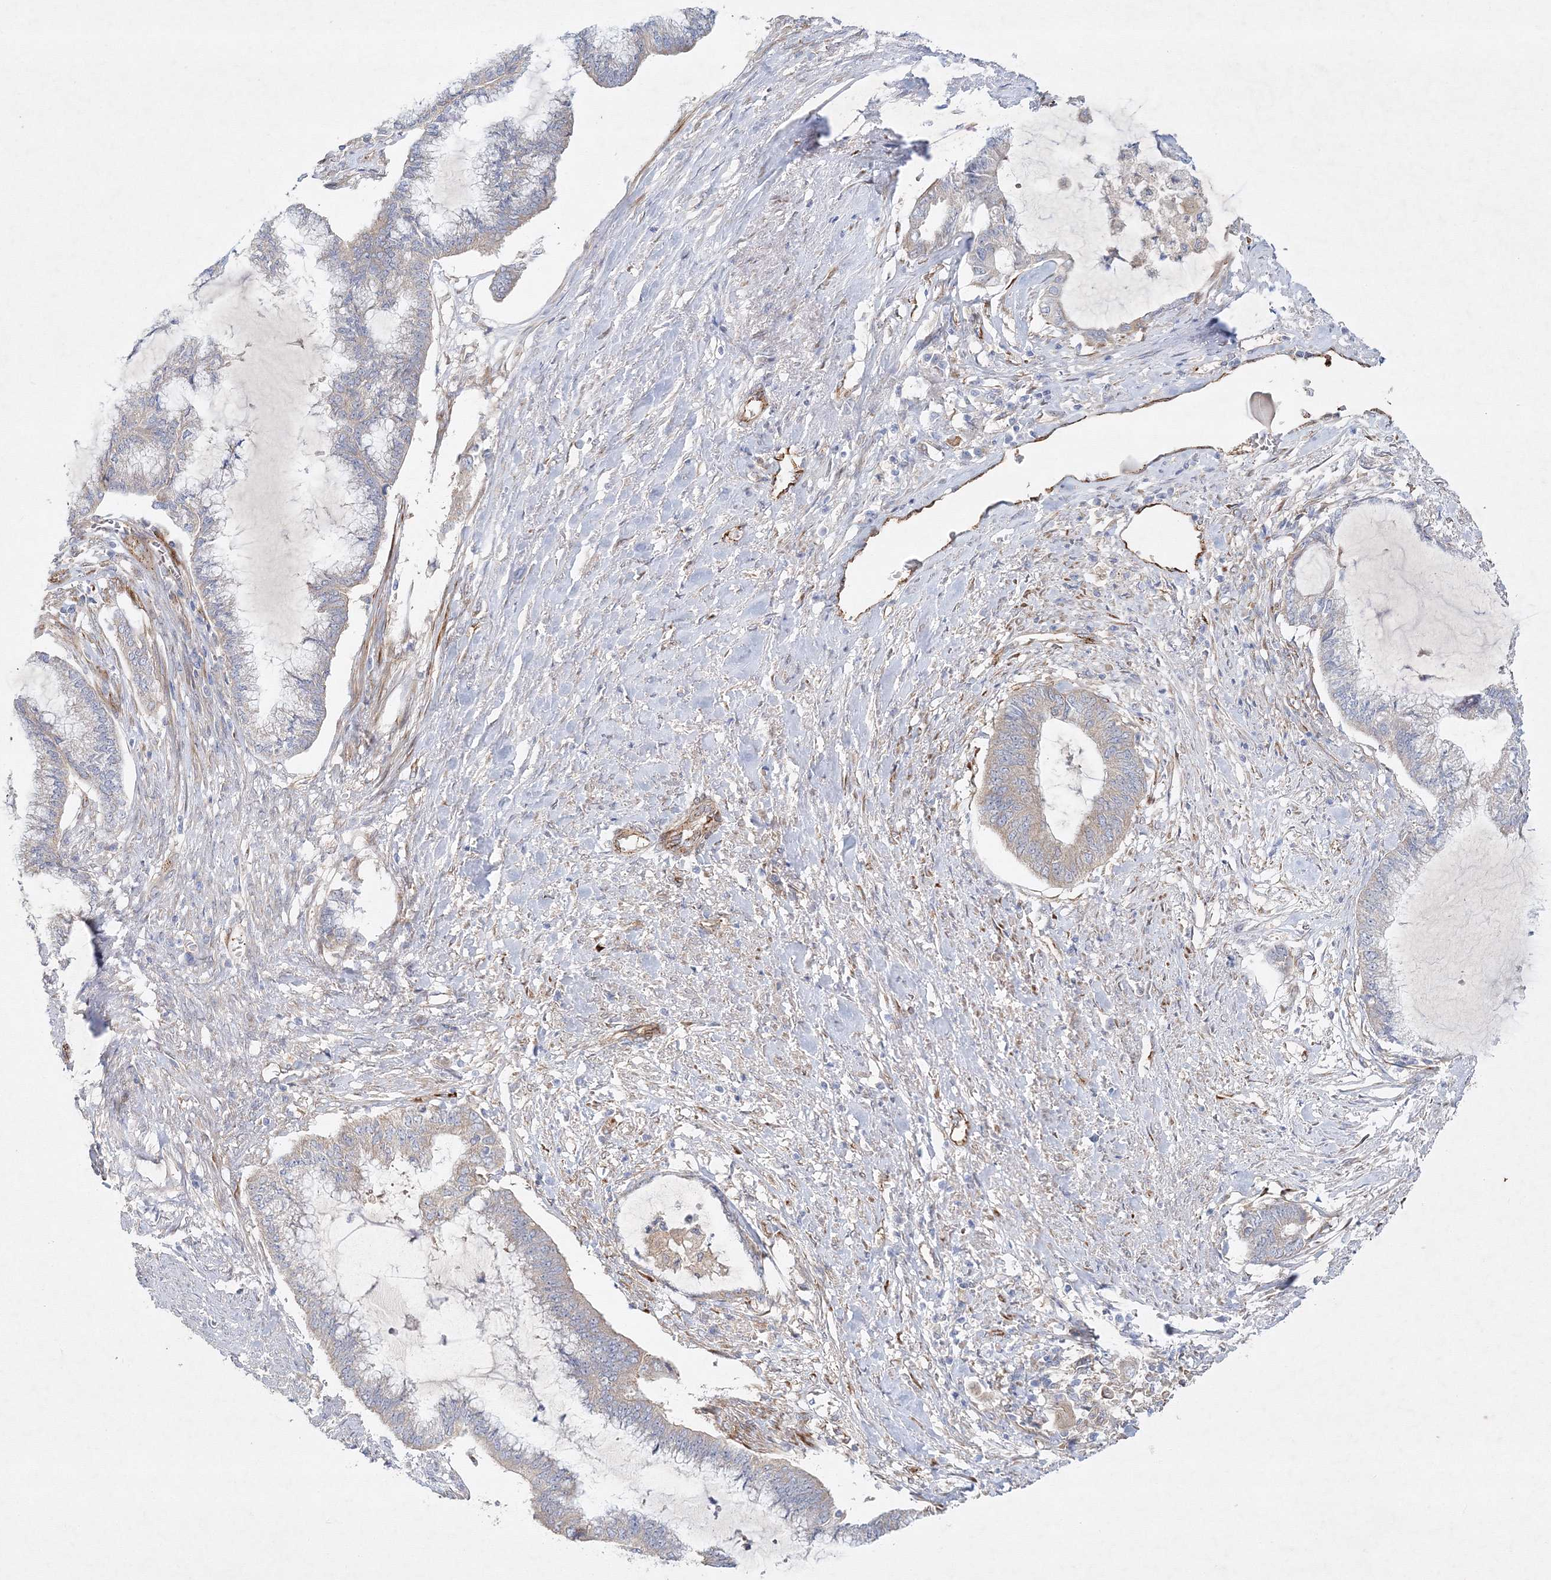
{"staining": {"intensity": "weak", "quantity": "25%-75%", "location": "cytoplasmic/membranous"}, "tissue": "endometrial cancer", "cell_type": "Tumor cells", "image_type": "cancer", "snomed": [{"axis": "morphology", "description": "Adenocarcinoma, NOS"}, {"axis": "topography", "description": "Endometrium"}], "caption": "Protein expression analysis of endometrial cancer (adenocarcinoma) demonstrates weak cytoplasmic/membranous expression in approximately 25%-75% of tumor cells.", "gene": "ZFYVE16", "patient": {"sex": "female", "age": 86}}